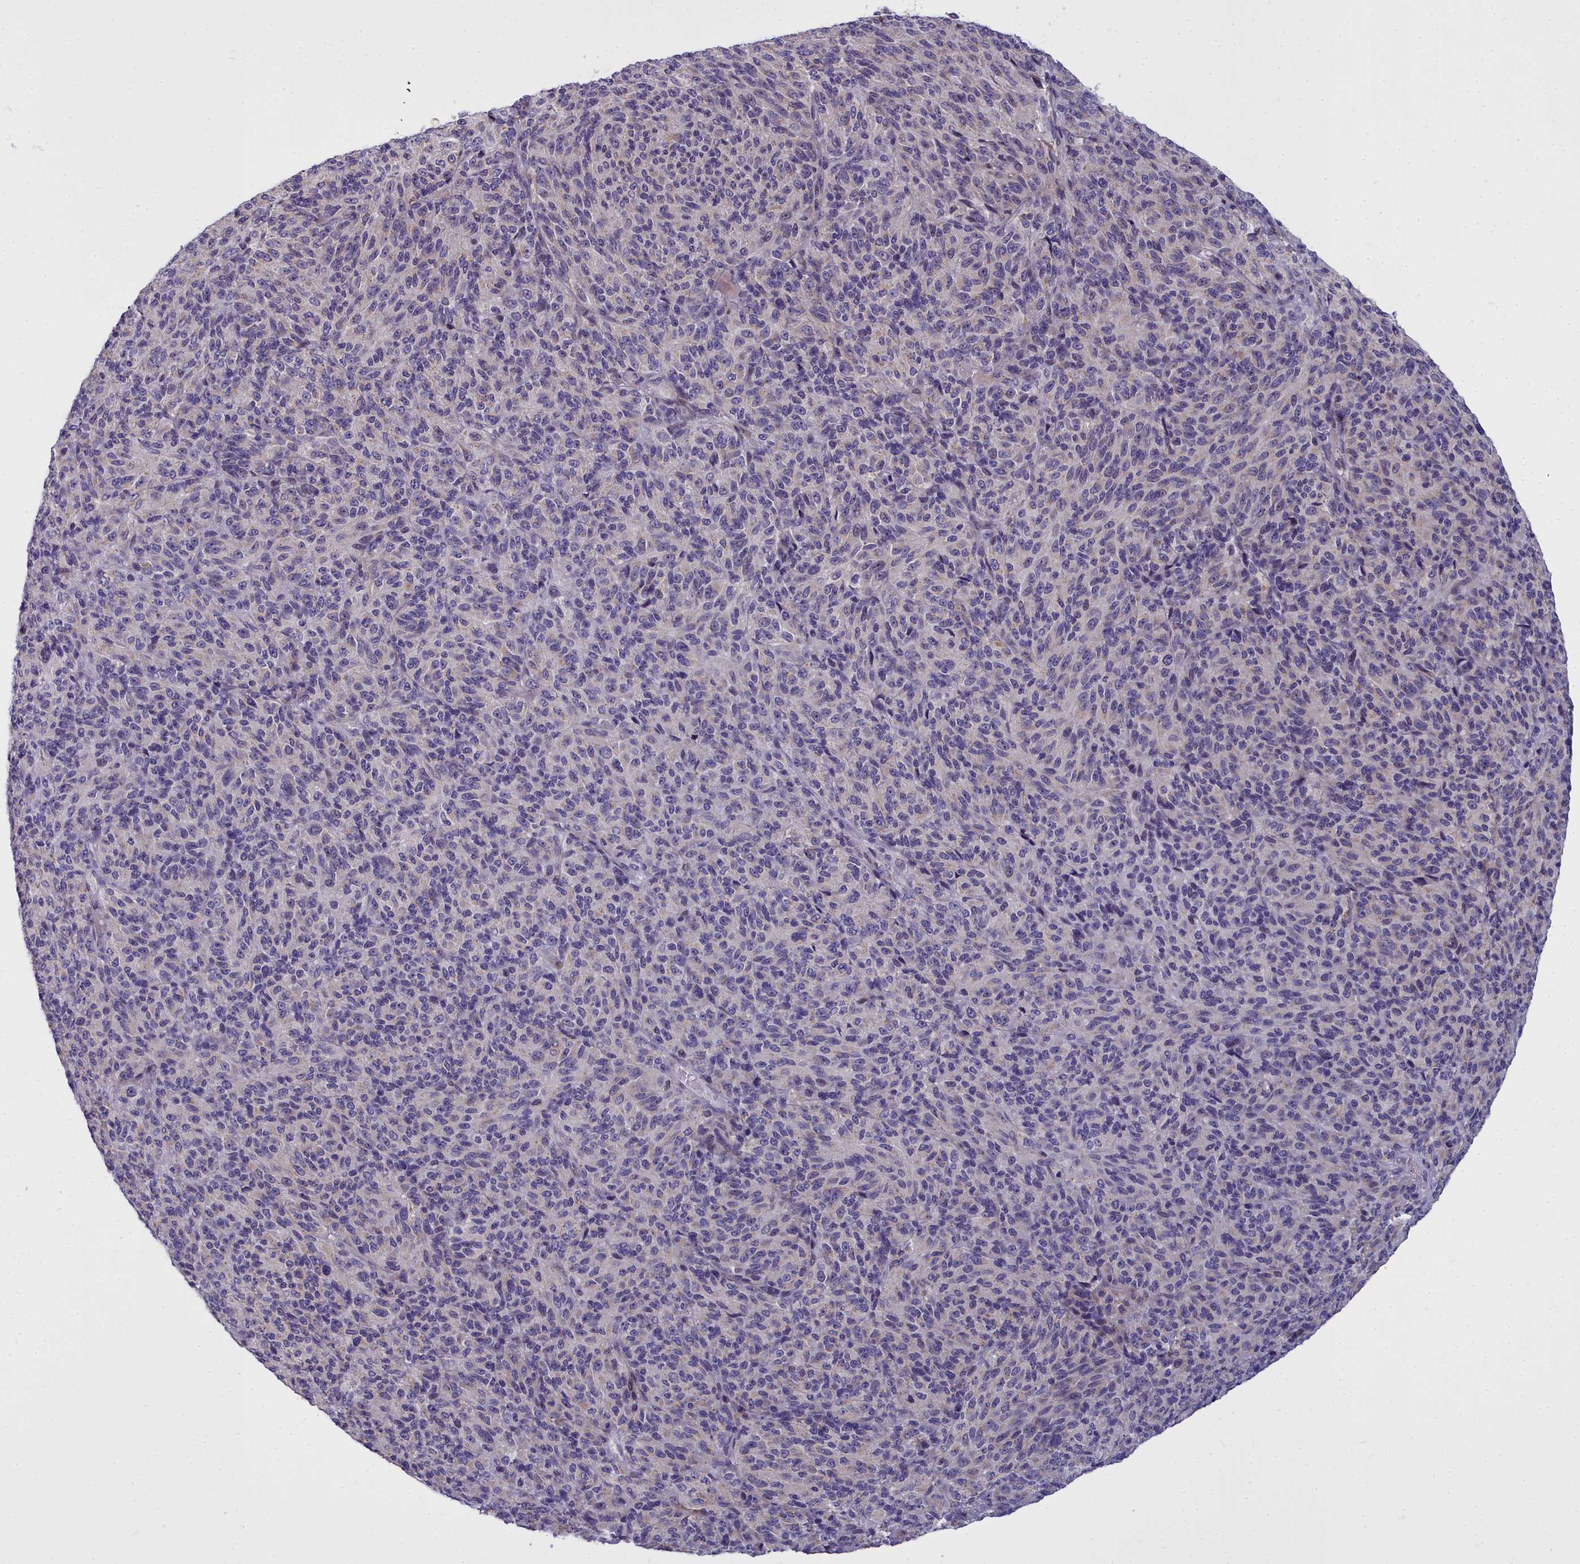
{"staining": {"intensity": "moderate", "quantity": "<25%", "location": "cytoplasmic/membranous"}, "tissue": "melanoma", "cell_type": "Tumor cells", "image_type": "cancer", "snomed": [{"axis": "morphology", "description": "Malignant melanoma, Metastatic site"}, {"axis": "topography", "description": "Brain"}], "caption": "Immunohistochemistry (IHC) micrograph of human melanoma stained for a protein (brown), which reveals low levels of moderate cytoplasmic/membranous expression in approximately <25% of tumor cells.", "gene": "WDPCP", "patient": {"sex": "female", "age": 56}}